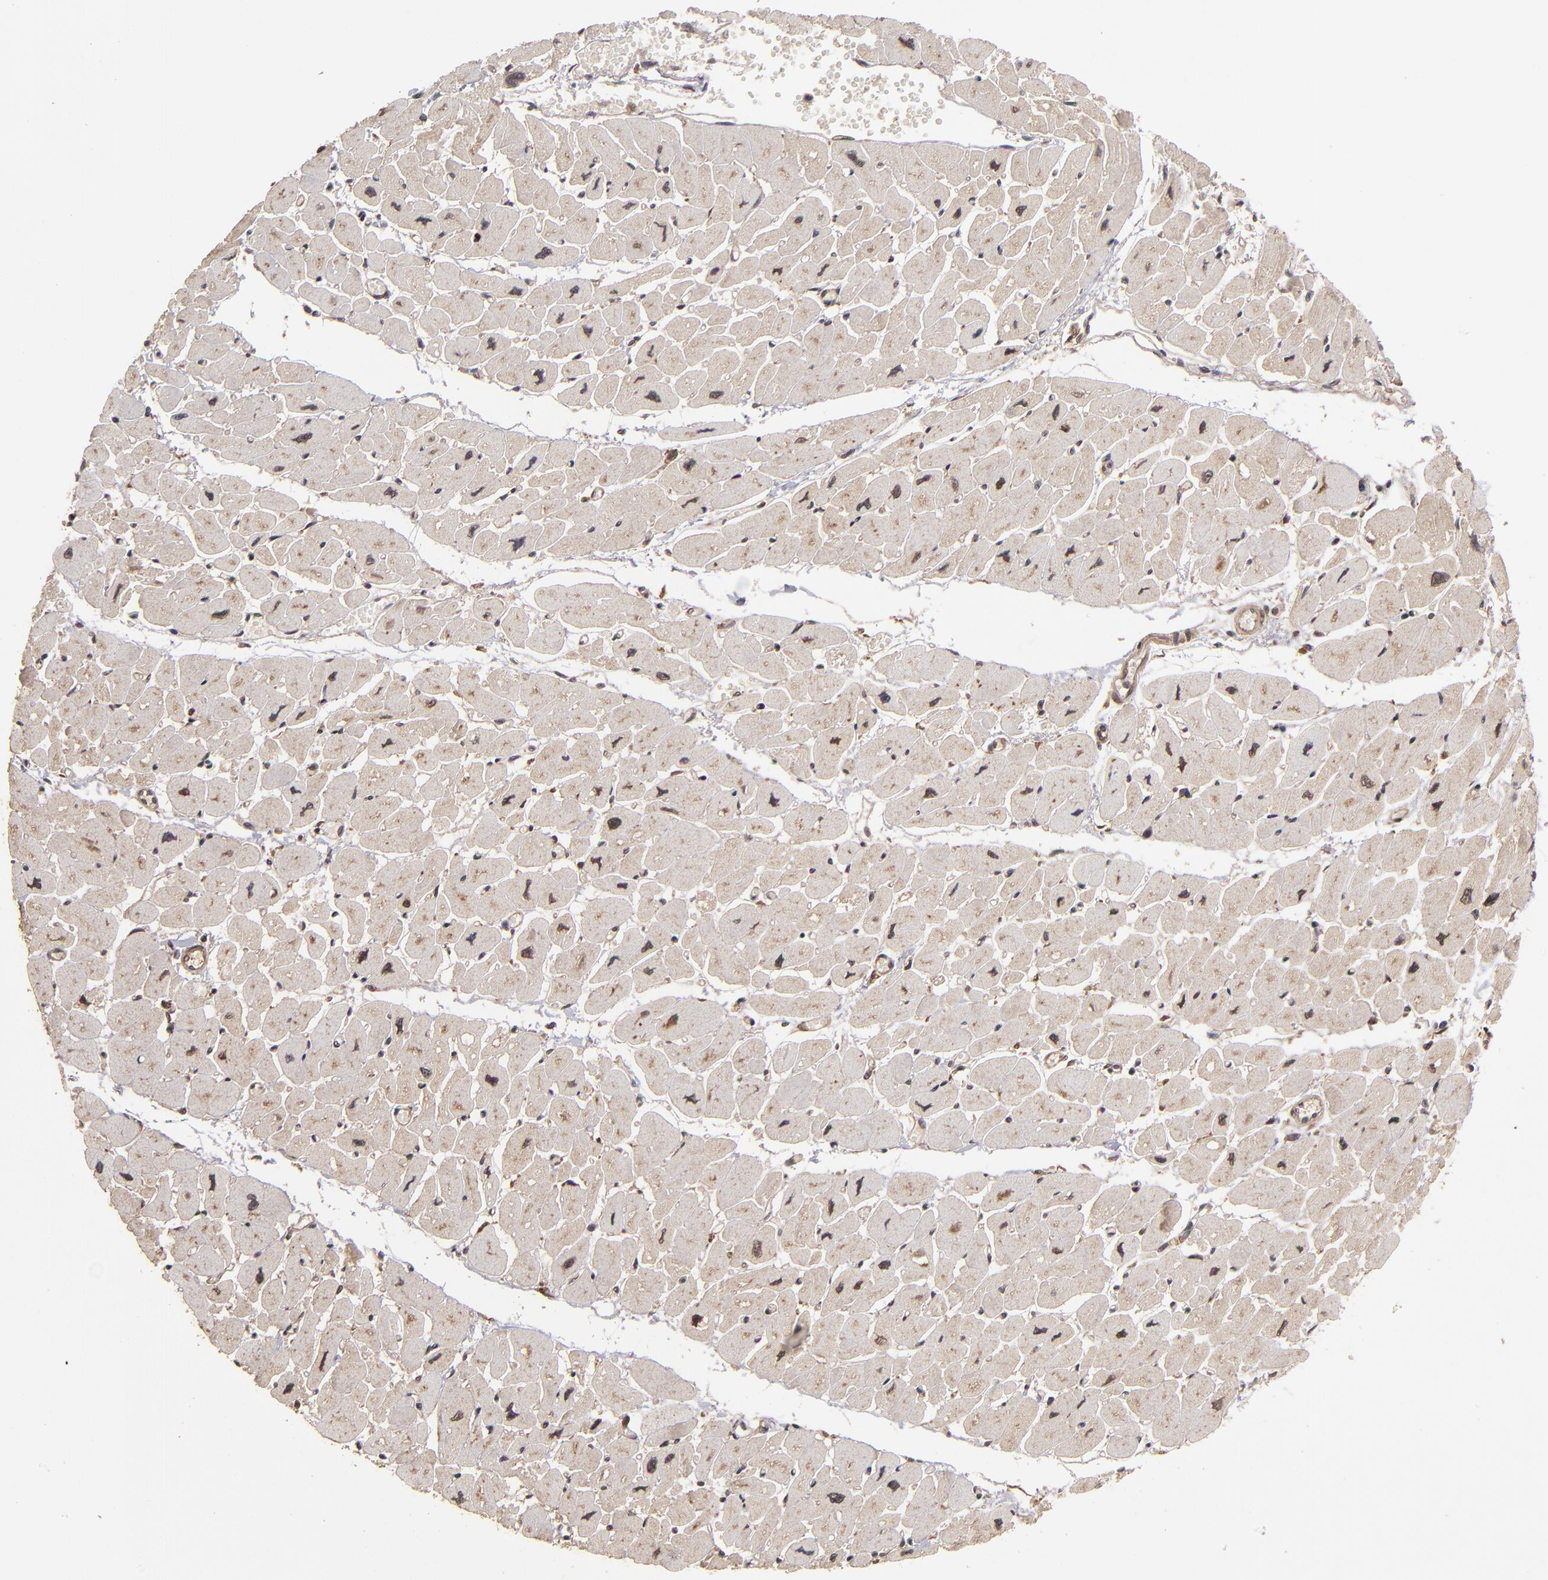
{"staining": {"intensity": "weak", "quantity": "25%-75%", "location": "cytoplasmic/membranous"}, "tissue": "heart muscle", "cell_type": "Cardiomyocytes", "image_type": "normal", "snomed": [{"axis": "morphology", "description": "Normal tissue, NOS"}, {"axis": "topography", "description": "Heart"}], "caption": "The image displays immunohistochemical staining of unremarkable heart muscle. There is weak cytoplasmic/membranous positivity is identified in about 25%-75% of cardiomyocytes. (Brightfield microscopy of DAB IHC at high magnification).", "gene": "NFE2L2", "patient": {"sex": "female", "age": 54}}